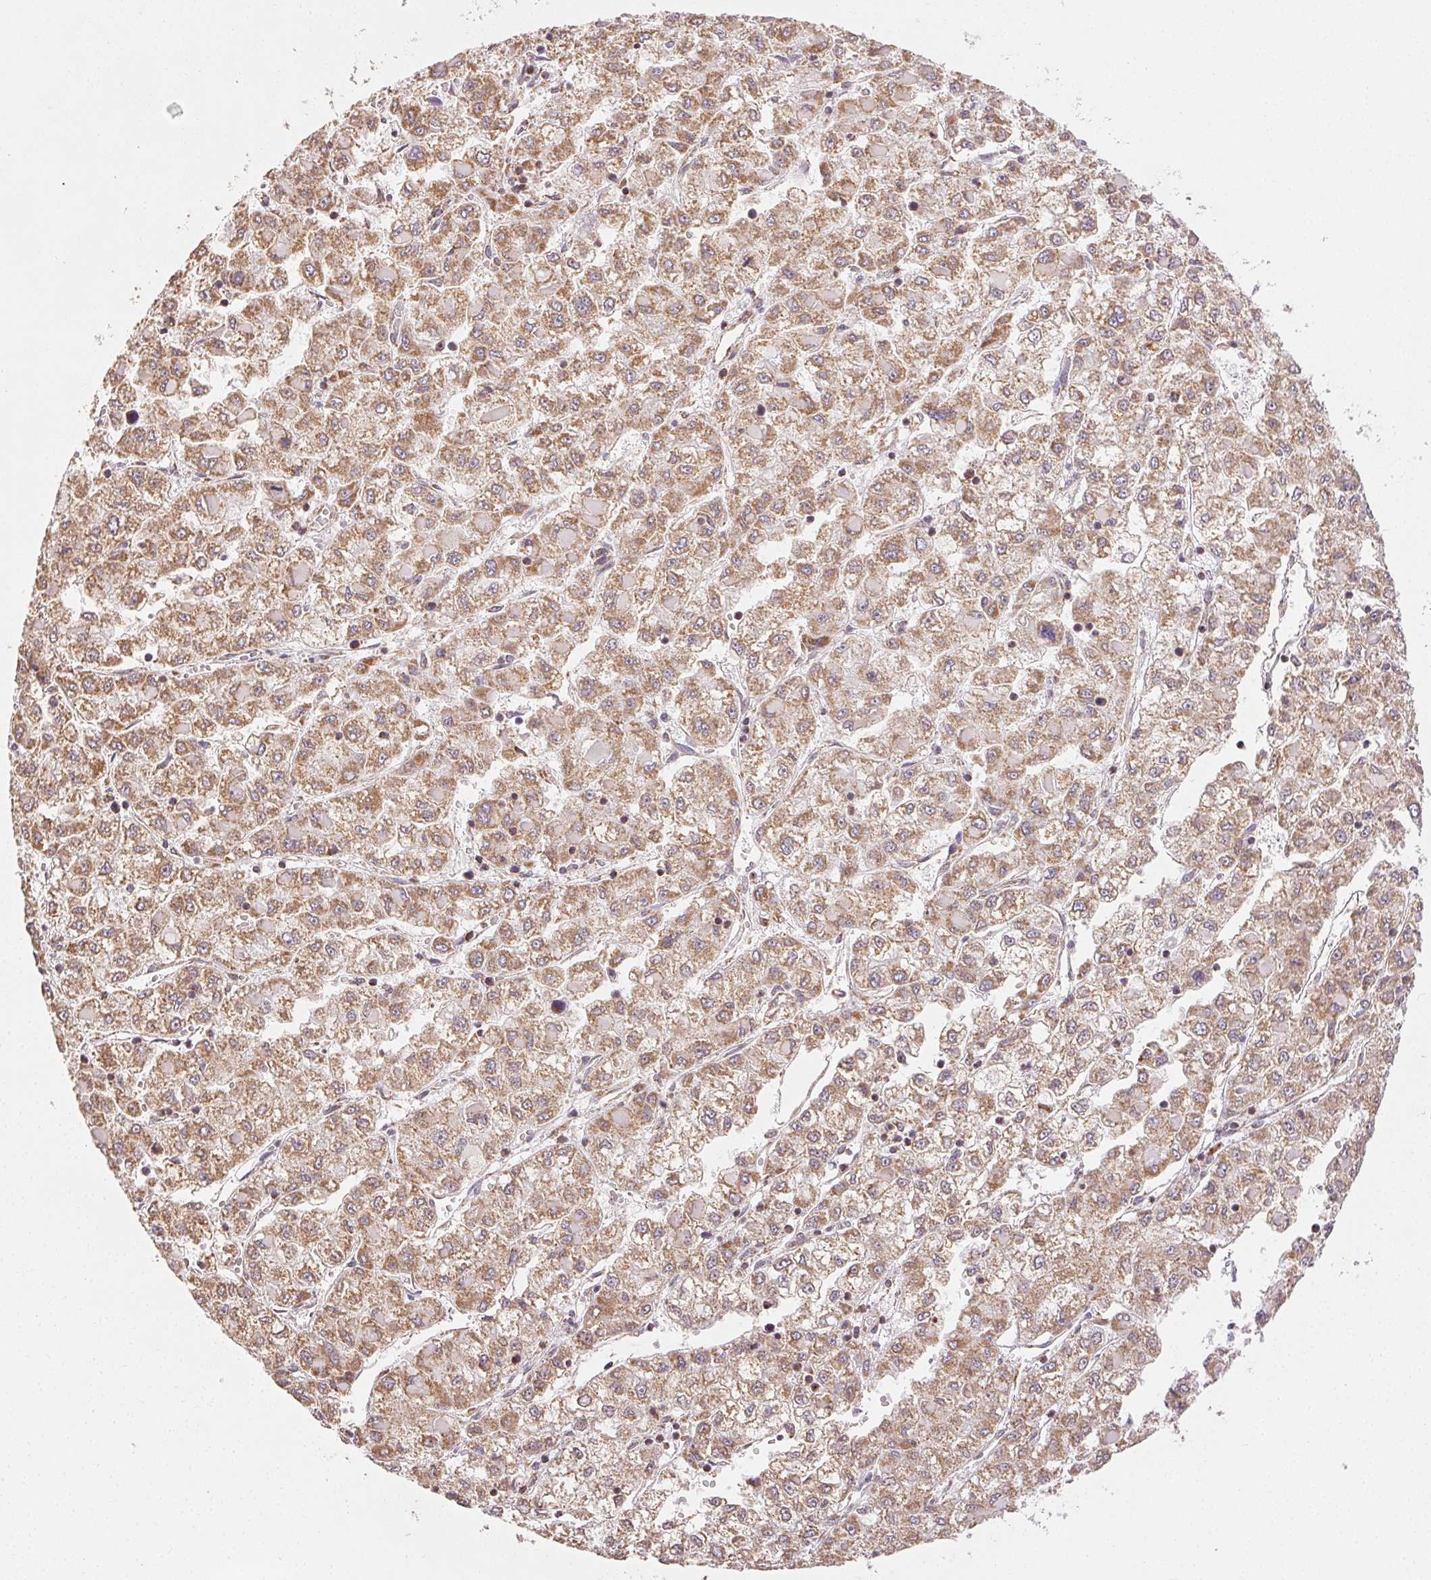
{"staining": {"intensity": "moderate", "quantity": ">75%", "location": "cytoplasmic/membranous"}, "tissue": "liver cancer", "cell_type": "Tumor cells", "image_type": "cancer", "snomed": [{"axis": "morphology", "description": "Carcinoma, Hepatocellular, NOS"}, {"axis": "topography", "description": "Liver"}], "caption": "This image displays liver cancer (hepatocellular carcinoma) stained with immunohistochemistry to label a protein in brown. The cytoplasmic/membranous of tumor cells show moderate positivity for the protein. Nuclei are counter-stained blue.", "gene": "CLASP1", "patient": {"sex": "male", "age": 40}}